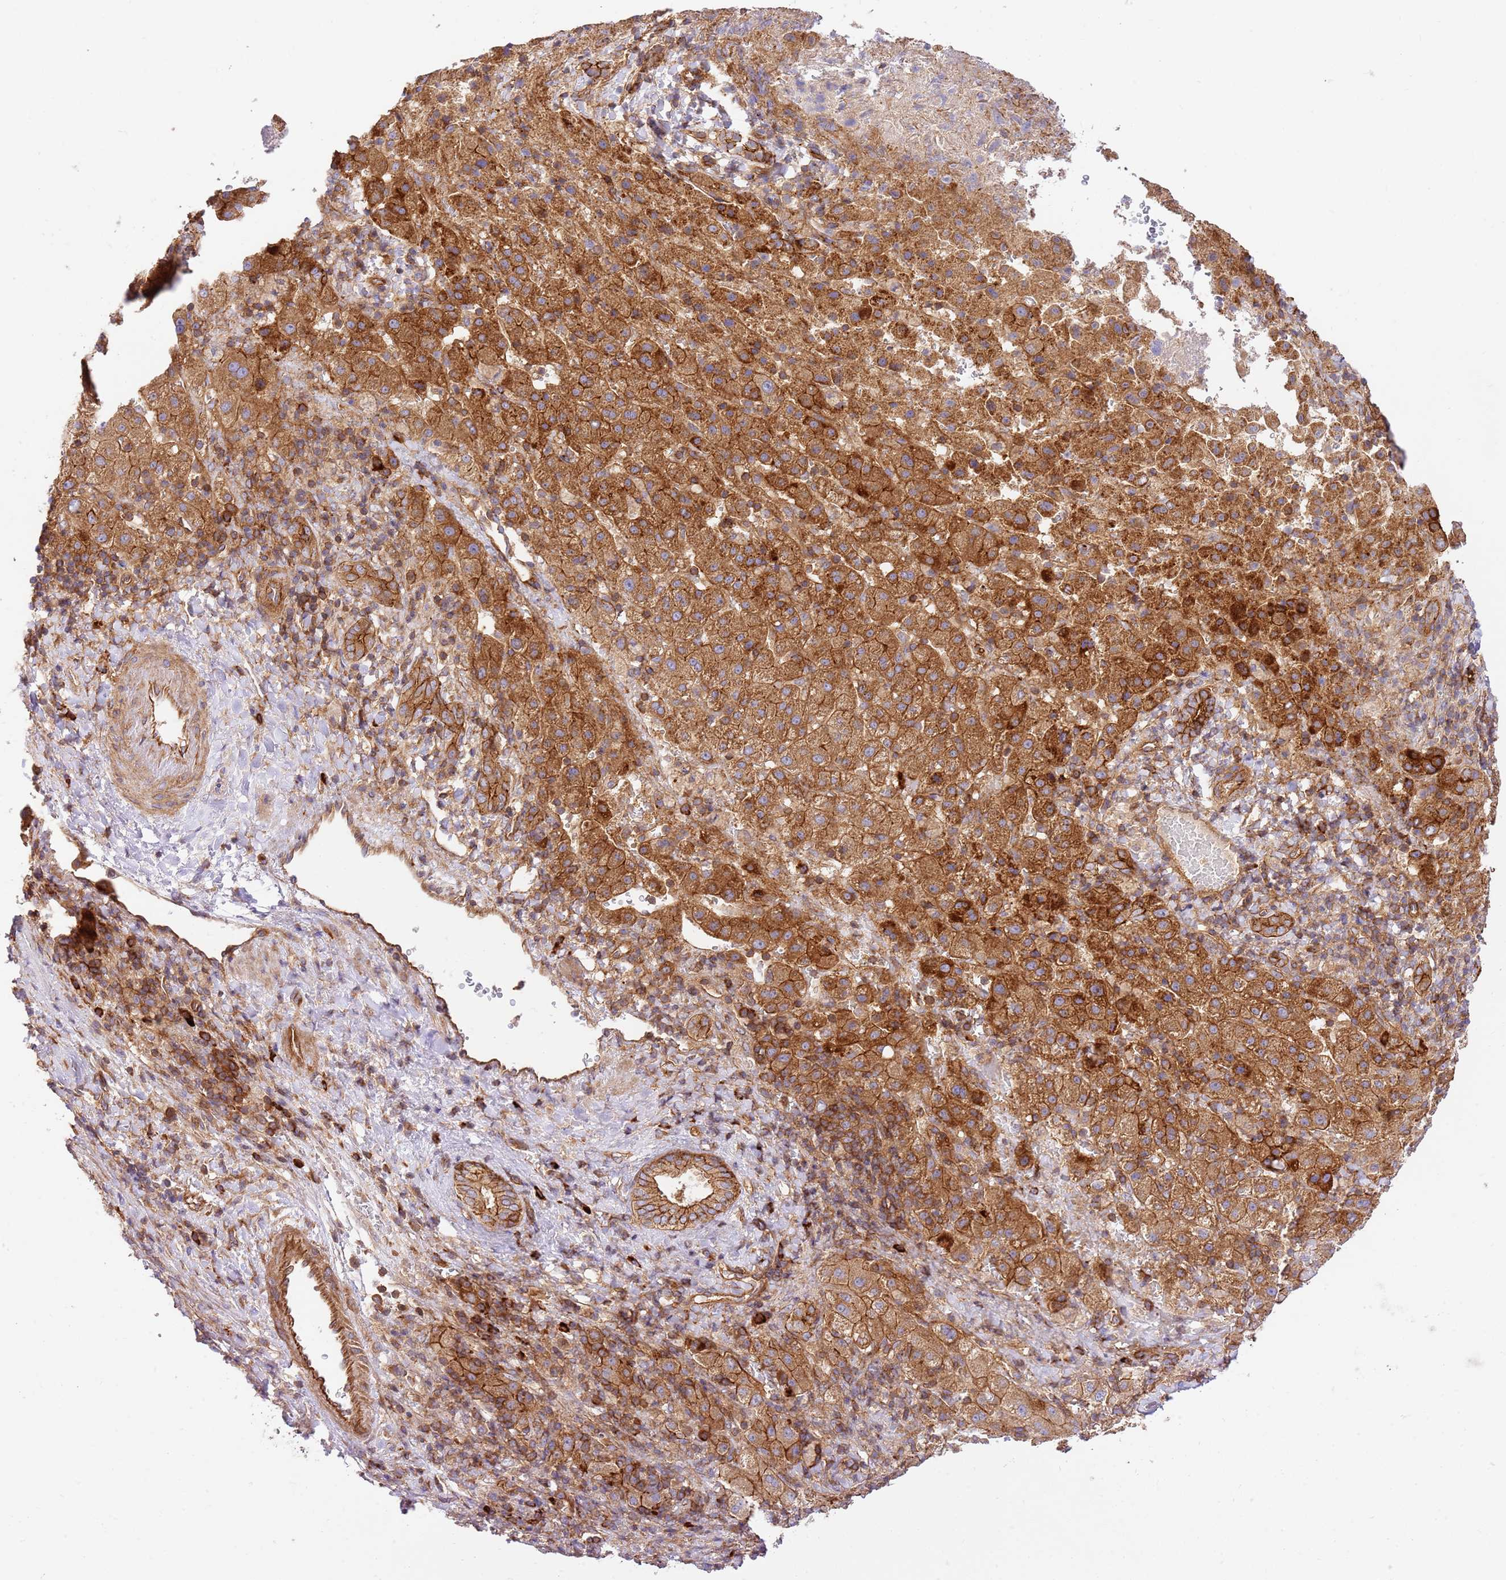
{"staining": {"intensity": "strong", "quantity": ">75%", "location": "cytoplasmic/membranous"}, "tissue": "liver cancer", "cell_type": "Tumor cells", "image_type": "cancer", "snomed": [{"axis": "morphology", "description": "Carcinoma, Hepatocellular, NOS"}, {"axis": "topography", "description": "Liver"}], "caption": "Tumor cells exhibit high levels of strong cytoplasmic/membranous staining in about >75% of cells in liver hepatocellular carcinoma.", "gene": "EFCAB8", "patient": {"sex": "female", "age": 58}}